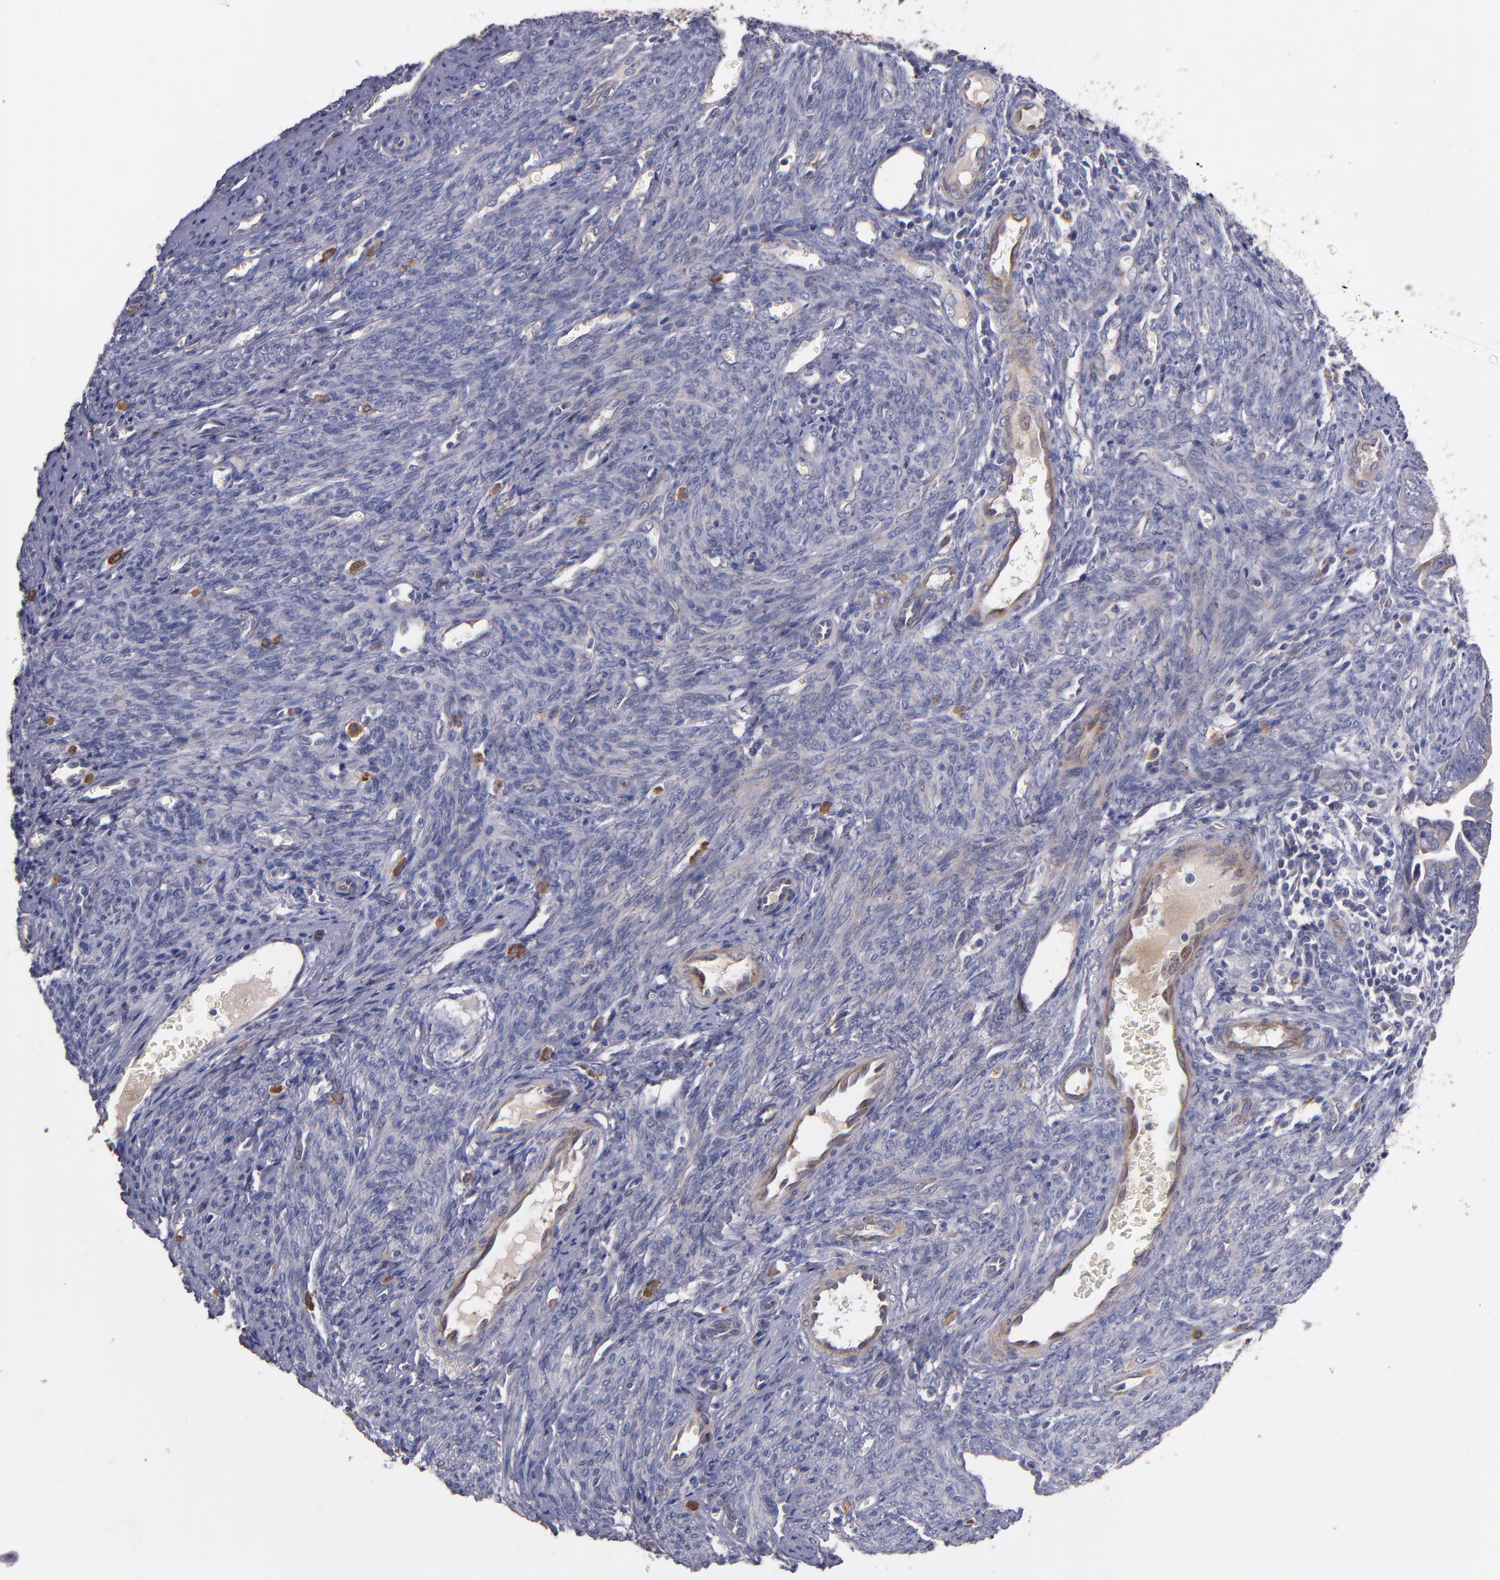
{"staining": {"intensity": "moderate", "quantity": "25%-75%", "location": "cytoplasmic/membranous"}, "tissue": "endometrial cancer", "cell_type": "Tumor cells", "image_type": "cancer", "snomed": [{"axis": "morphology", "description": "Adenocarcinoma, NOS"}, {"axis": "topography", "description": "Endometrium"}], "caption": "Immunohistochemical staining of adenocarcinoma (endometrial) exhibits medium levels of moderate cytoplasmic/membranous staining in about 25%-75% of tumor cells.", "gene": "MAGEE1", "patient": {"sex": "female", "age": 75}}